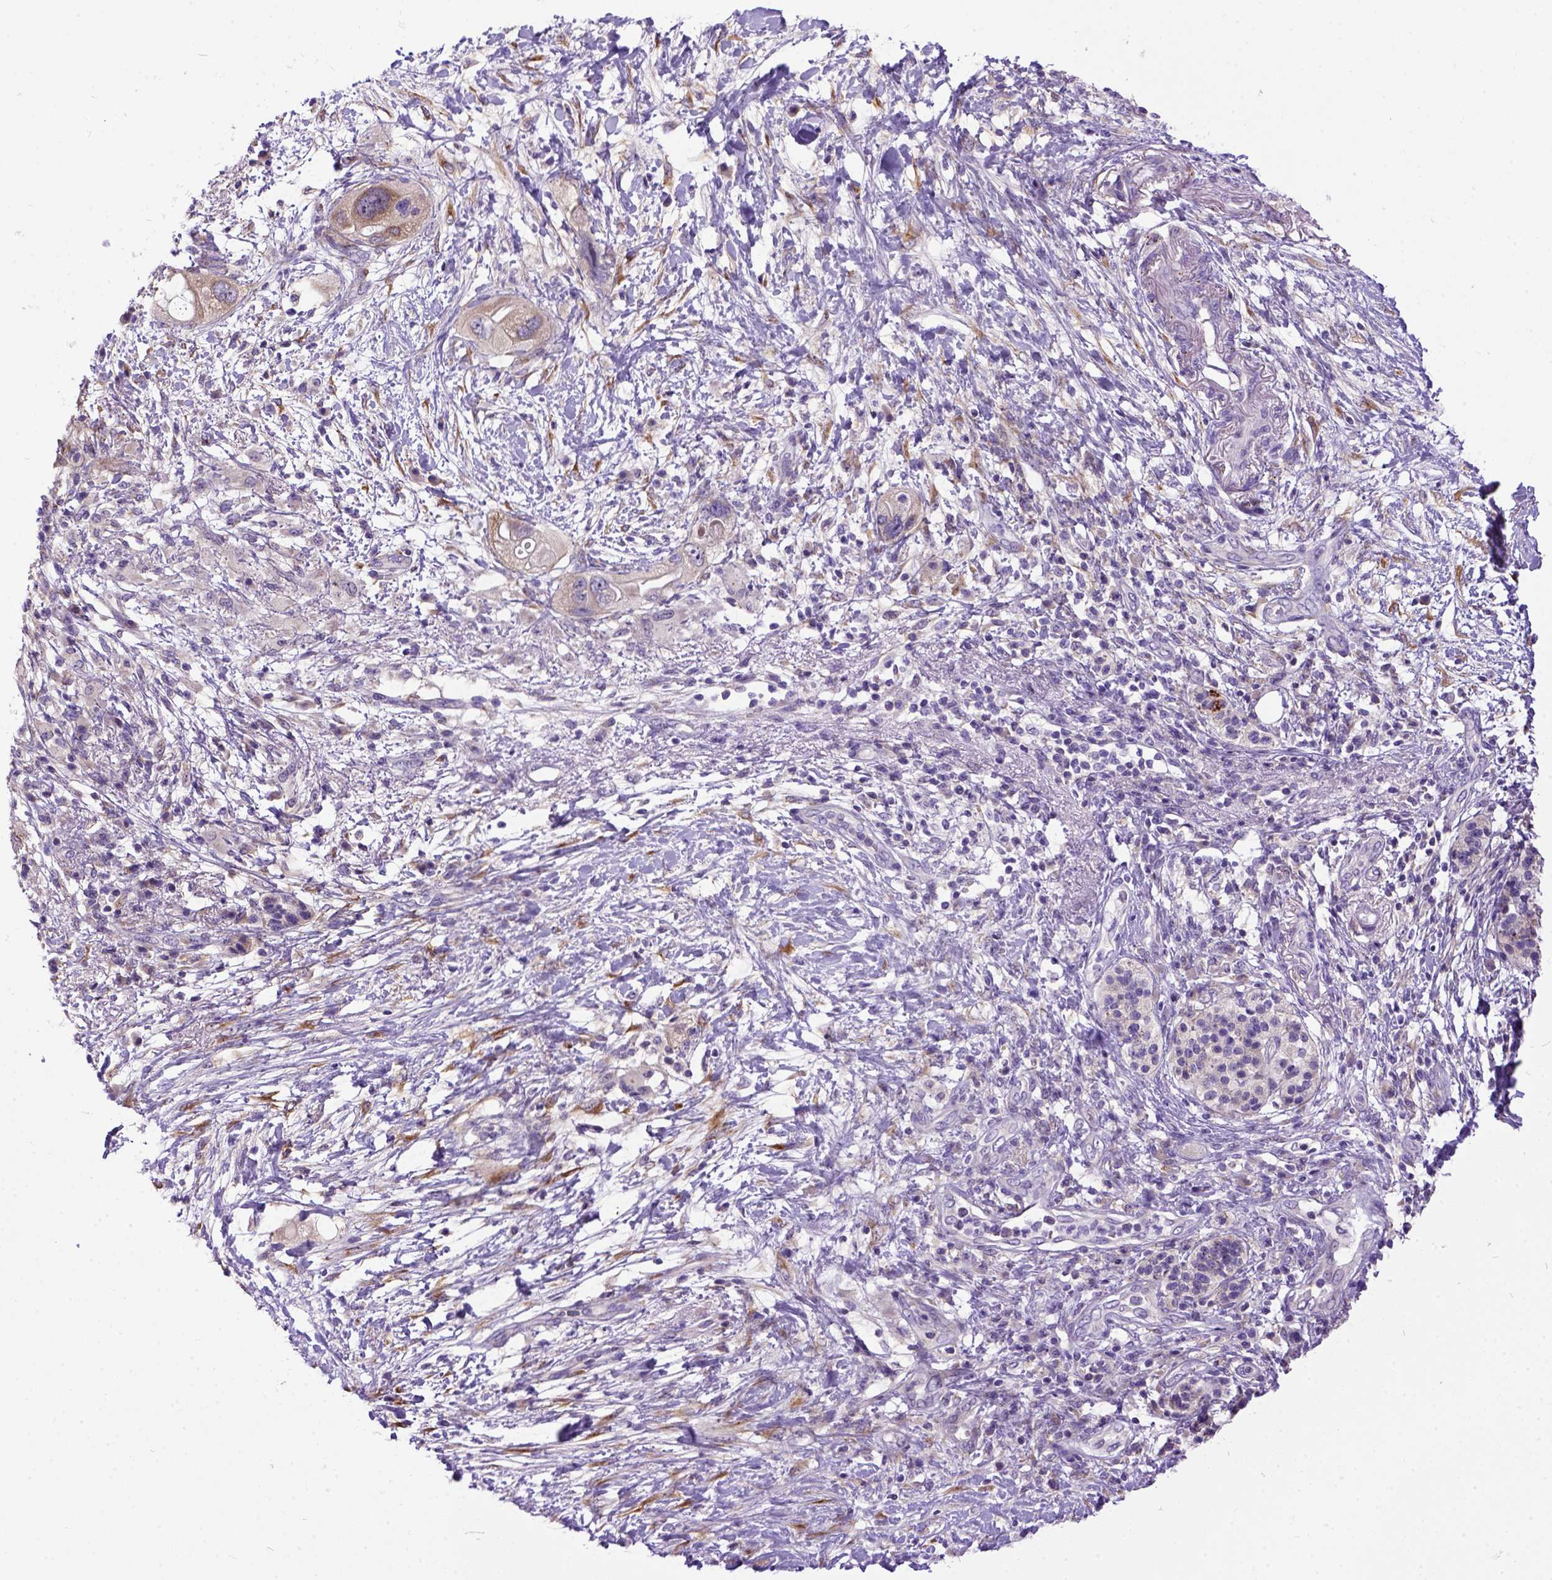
{"staining": {"intensity": "weak", "quantity": ">75%", "location": "cytoplasmic/membranous"}, "tissue": "pancreatic cancer", "cell_type": "Tumor cells", "image_type": "cancer", "snomed": [{"axis": "morphology", "description": "Adenocarcinoma, NOS"}, {"axis": "topography", "description": "Pancreas"}], "caption": "Adenocarcinoma (pancreatic) stained with immunohistochemistry displays weak cytoplasmic/membranous expression in about >75% of tumor cells. (Stains: DAB (3,3'-diaminobenzidine) in brown, nuclei in blue, Microscopy: brightfield microscopy at high magnification).", "gene": "NEK5", "patient": {"sex": "female", "age": 72}}